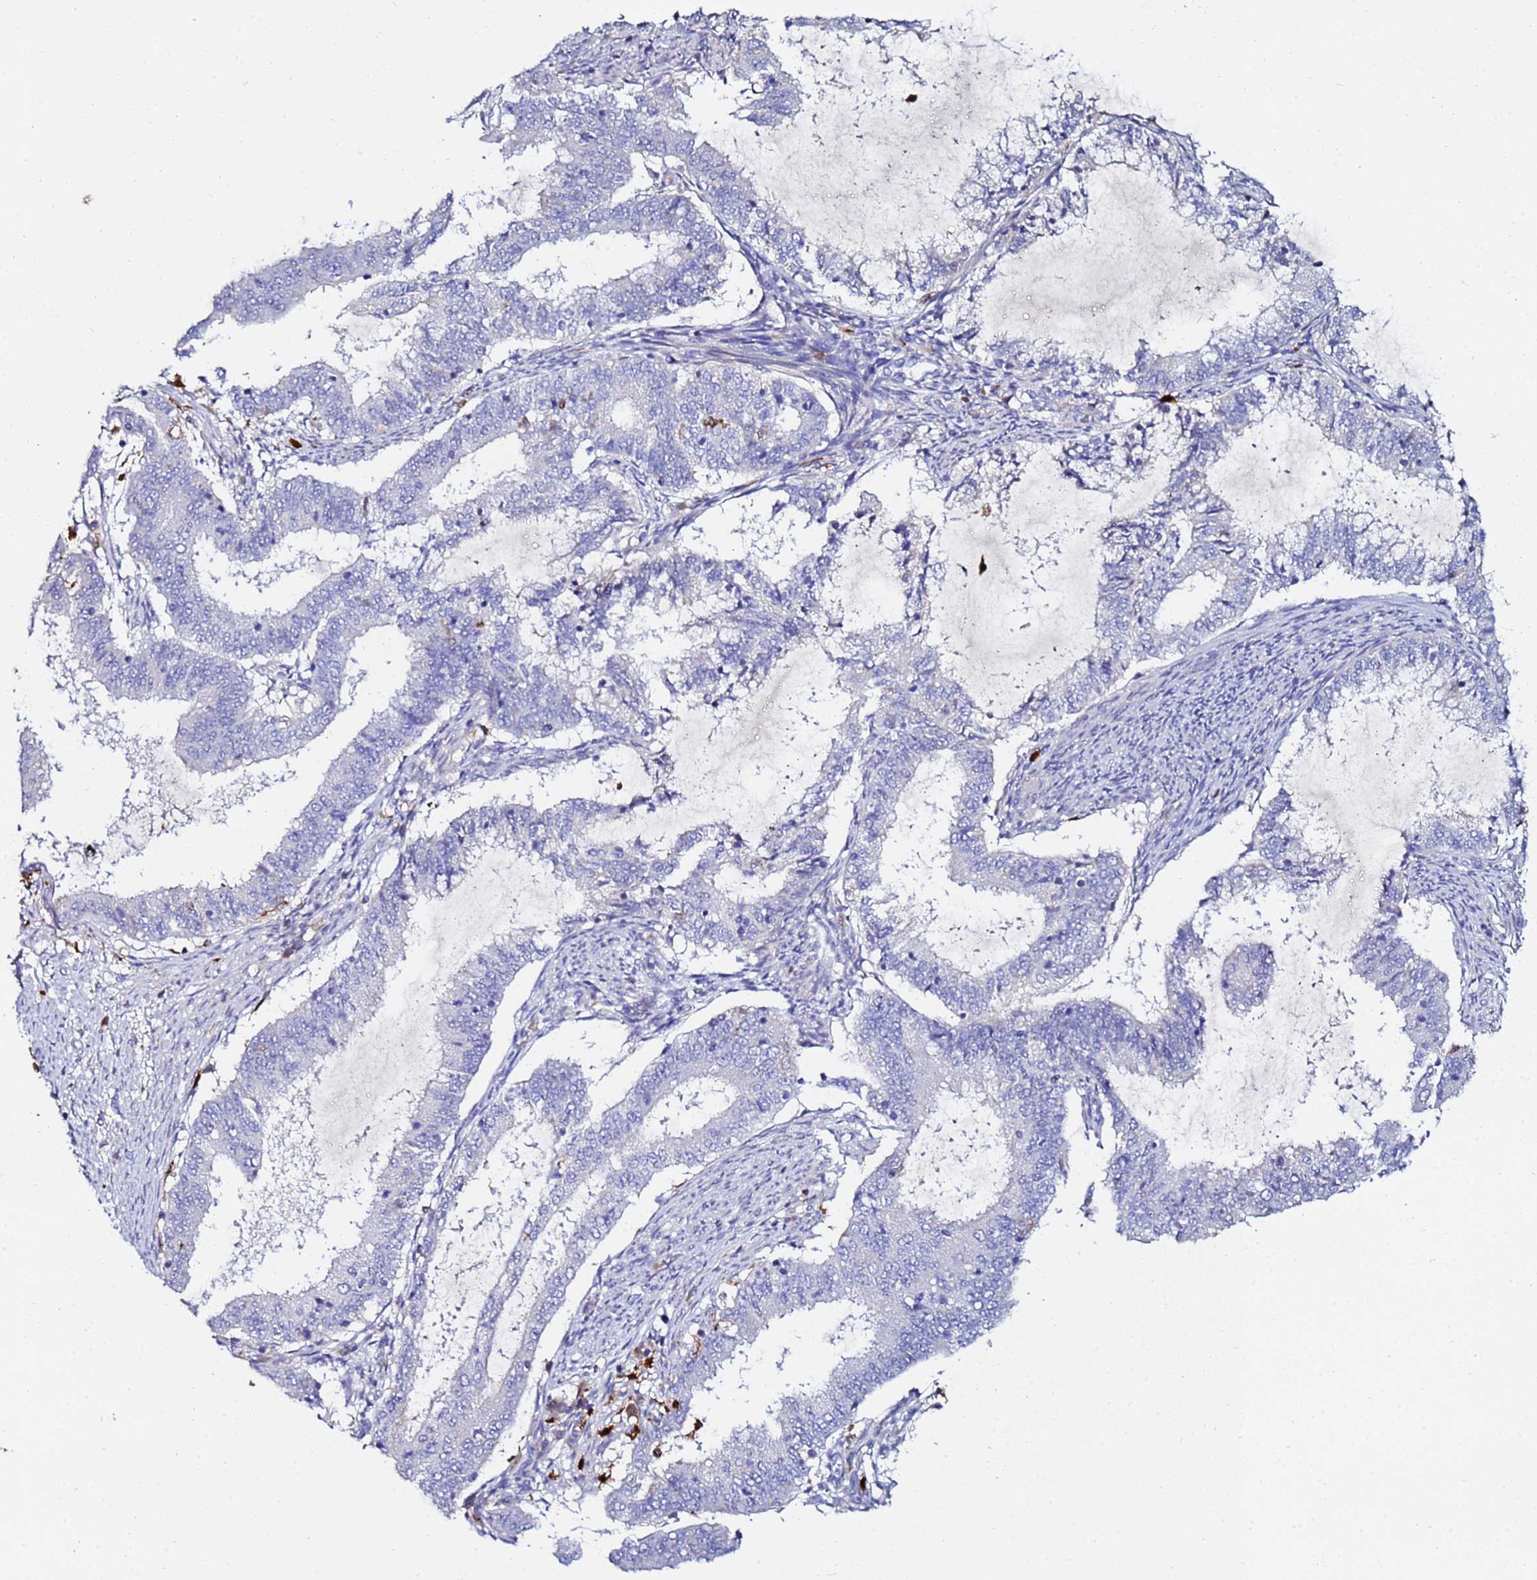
{"staining": {"intensity": "negative", "quantity": "none", "location": "none"}, "tissue": "endometrial cancer", "cell_type": "Tumor cells", "image_type": "cancer", "snomed": [{"axis": "morphology", "description": "Adenocarcinoma, NOS"}, {"axis": "topography", "description": "Endometrium"}], "caption": "A histopathology image of endometrial cancer (adenocarcinoma) stained for a protein reveals no brown staining in tumor cells.", "gene": "TUBAL3", "patient": {"sex": "female", "age": 51}}